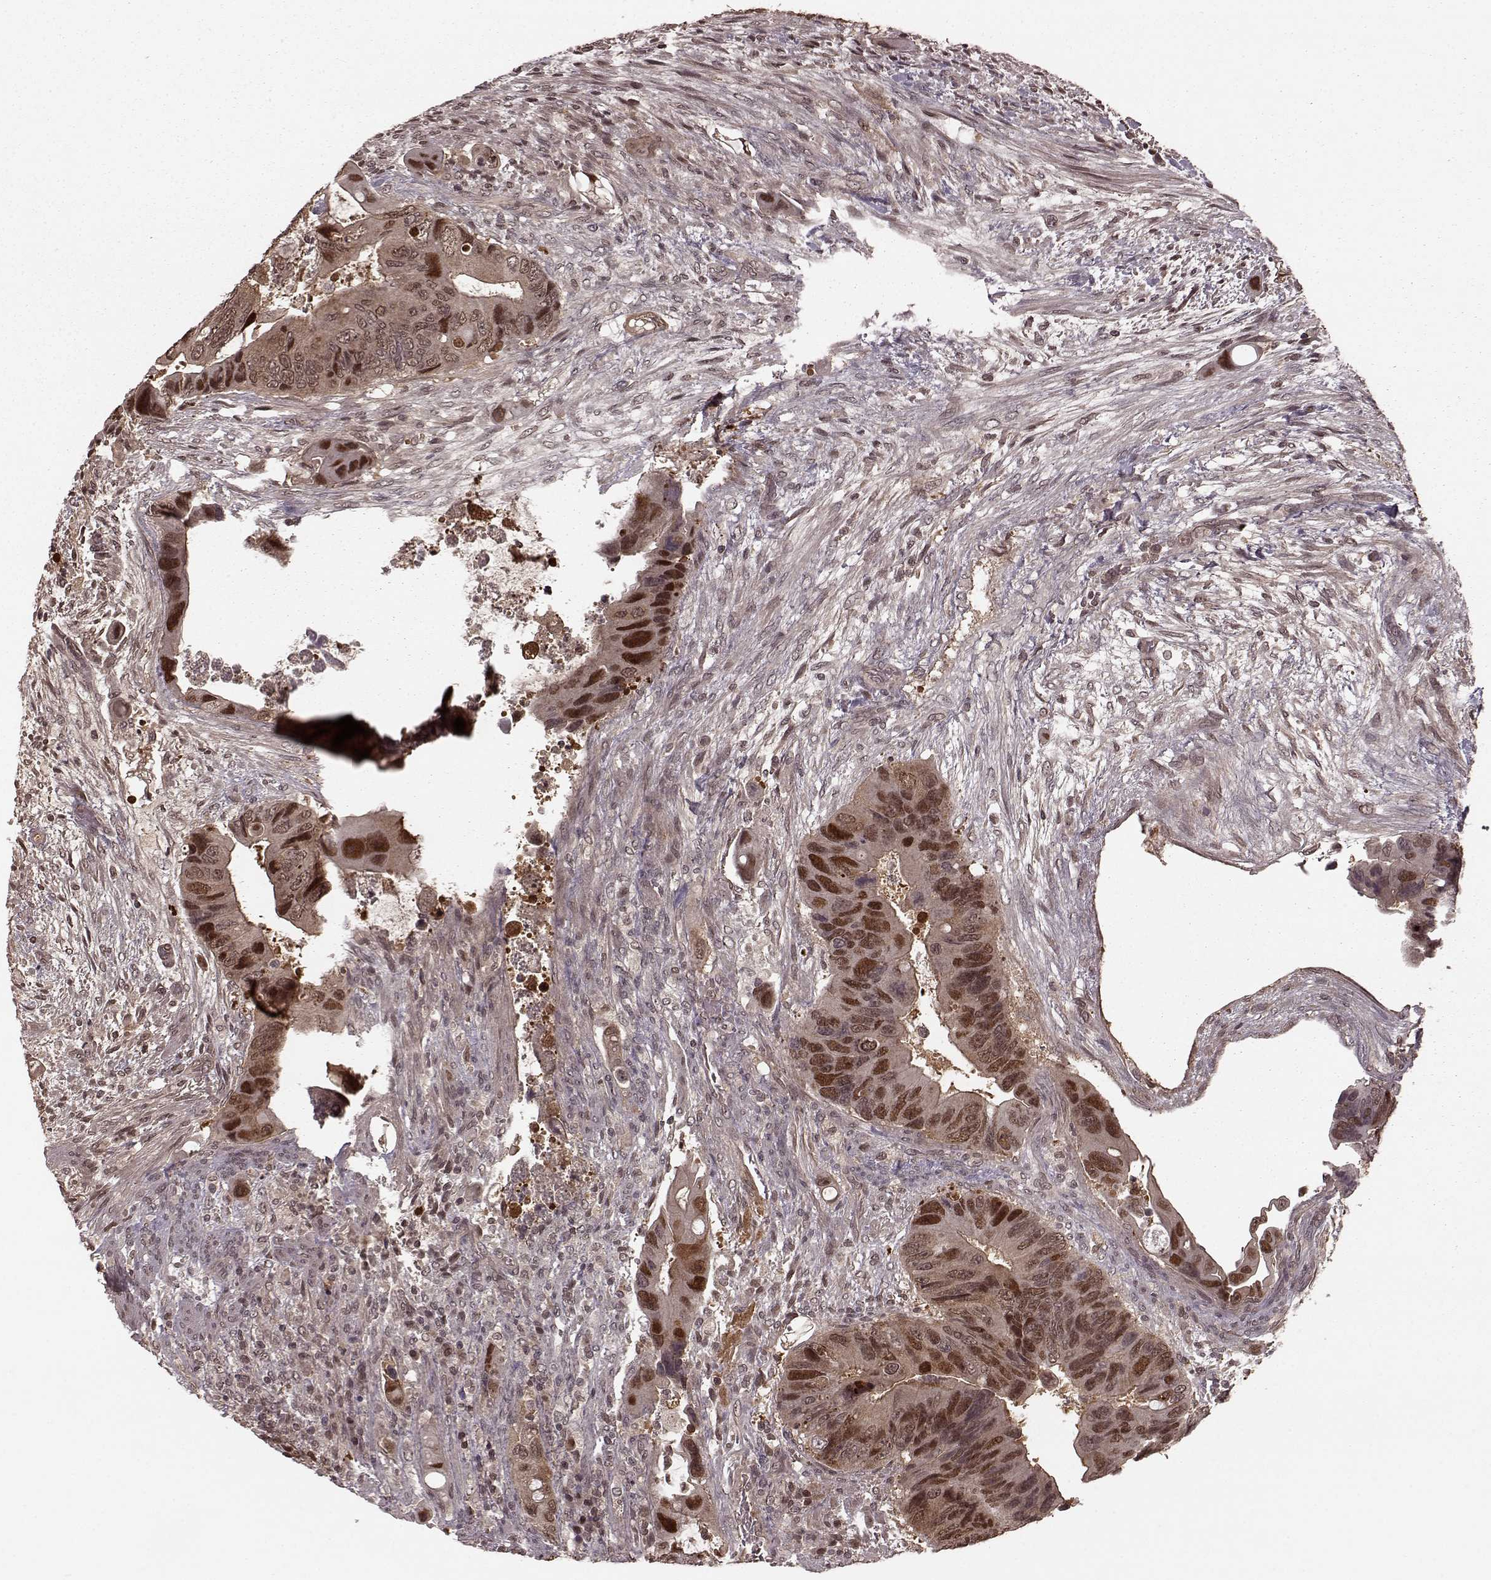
{"staining": {"intensity": "moderate", "quantity": ">75%", "location": "cytoplasmic/membranous,nuclear"}, "tissue": "colorectal cancer", "cell_type": "Tumor cells", "image_type": "cancer", "snomed": [{"axis": "morphology", "description": "Adenocarcinoma, NOS"}, {"axis": "topography", "description": "Rectum"}], "caption": "This is an image of immunohistochemistry staining of colorectal cancer, which shows moderate positivity in the cytoplasmic/membranous and nuclear of tumor cells.", "gene": "GSS", "patient": {"sex": "male", "age": 63}}